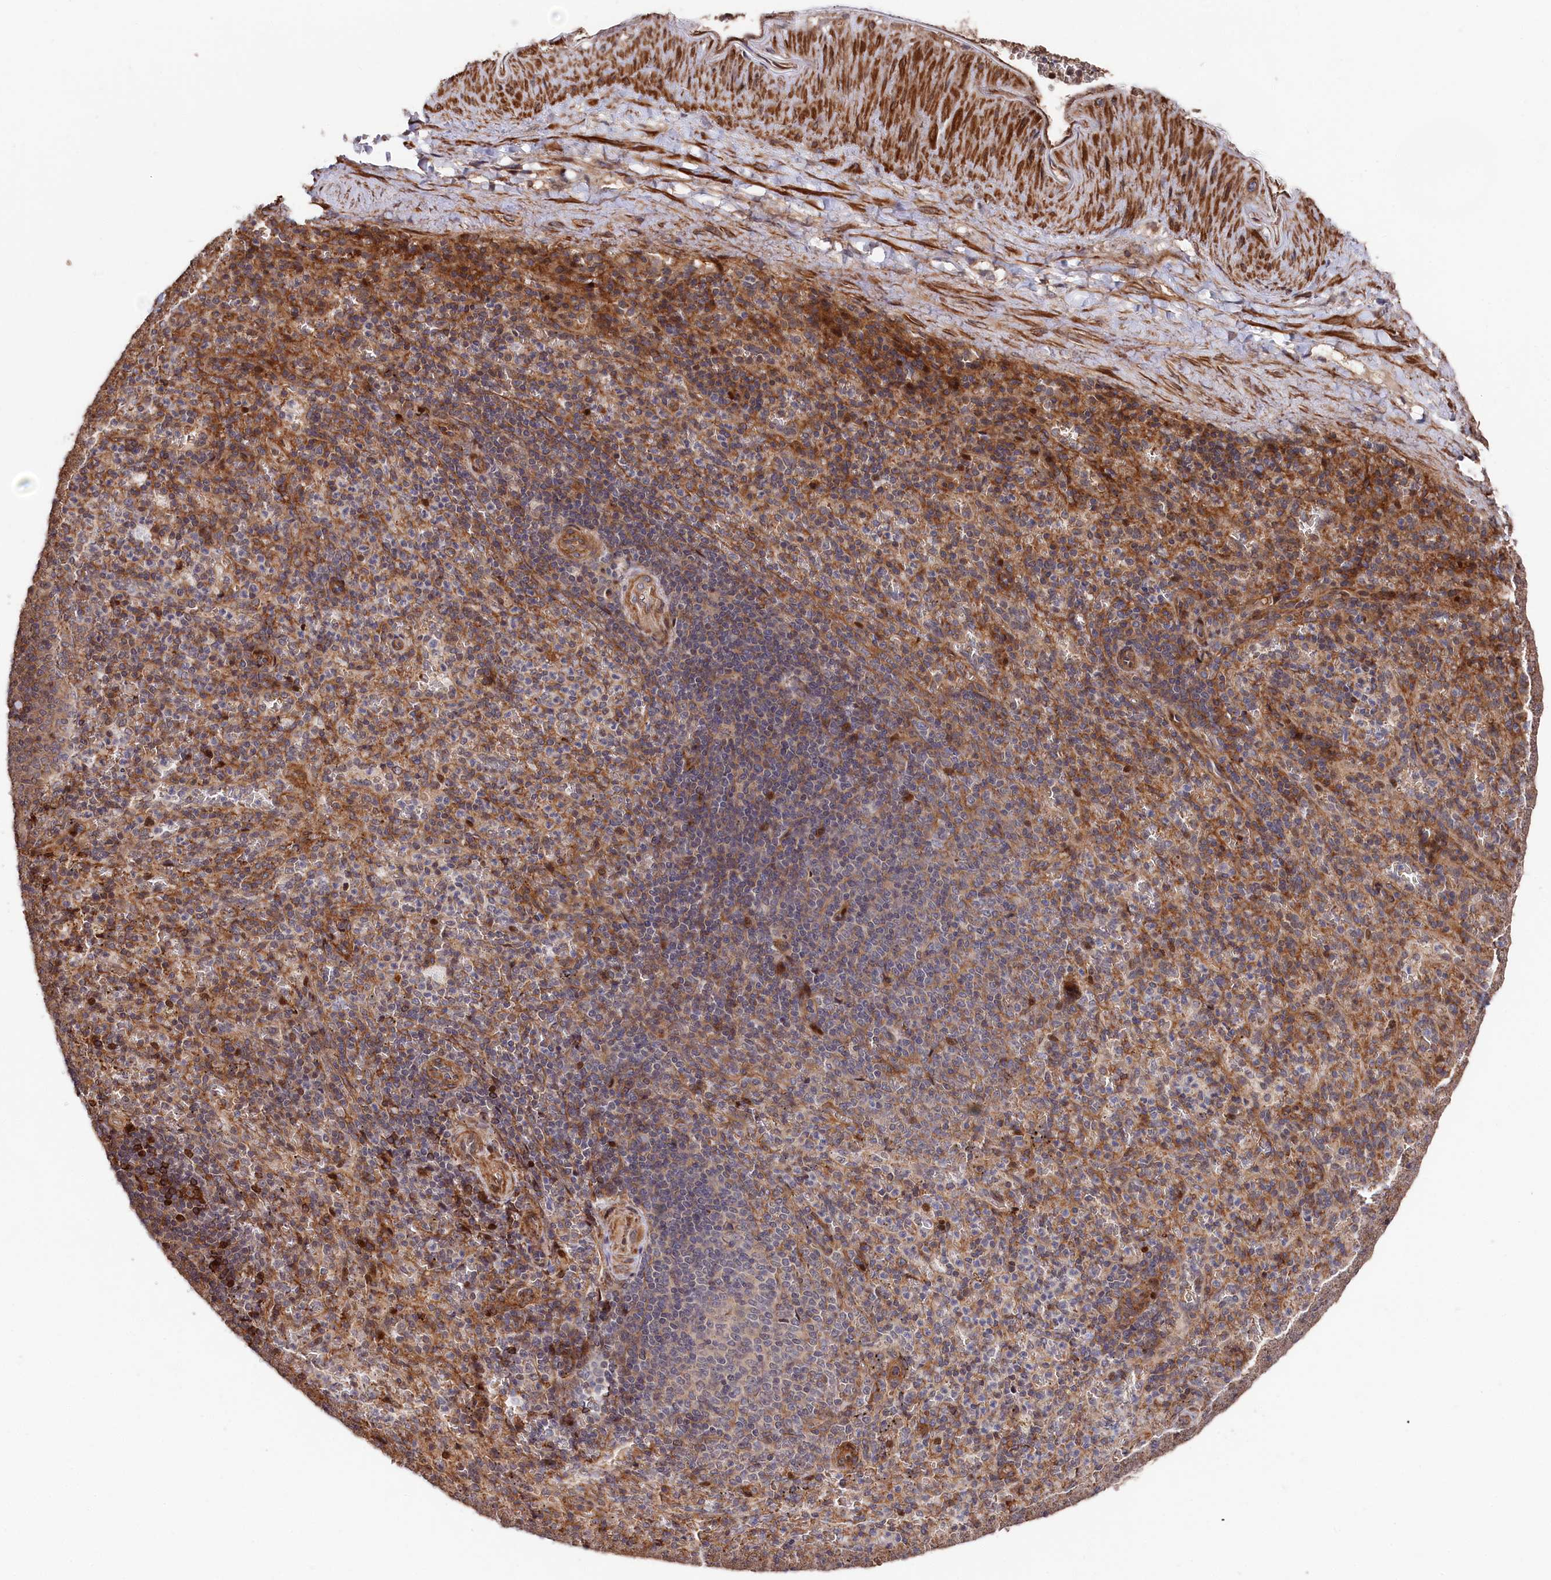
{"staining": {"intensity": "moderate", "quantity": "<25%", "location": "cytoplasmic/membranous"}, "tissue": "spleen", "cell_type": "Cells in red pulp", "image_type": "normal", "snomed": [{"axis": "morphology", "description": "Normal tissue, NOS"}, {"axis": "topography", "description": "Spleen"}], "caption": "IHC (DAB (3,3'-diaminobenzidine)) staining of normal spleen displays moderate cytoplasmic/membranous protein staining in about <25% of cells in red pulp. The staining was performed using DAB (3,3'-diaminobenzidine) to visualize the protein expression in brown, while the nuclei were stained in blue with hematoxylin (Magnification: 20x).", "gene": "TNKS1BP1", "patient": {"sex": "female", "age": 21}}